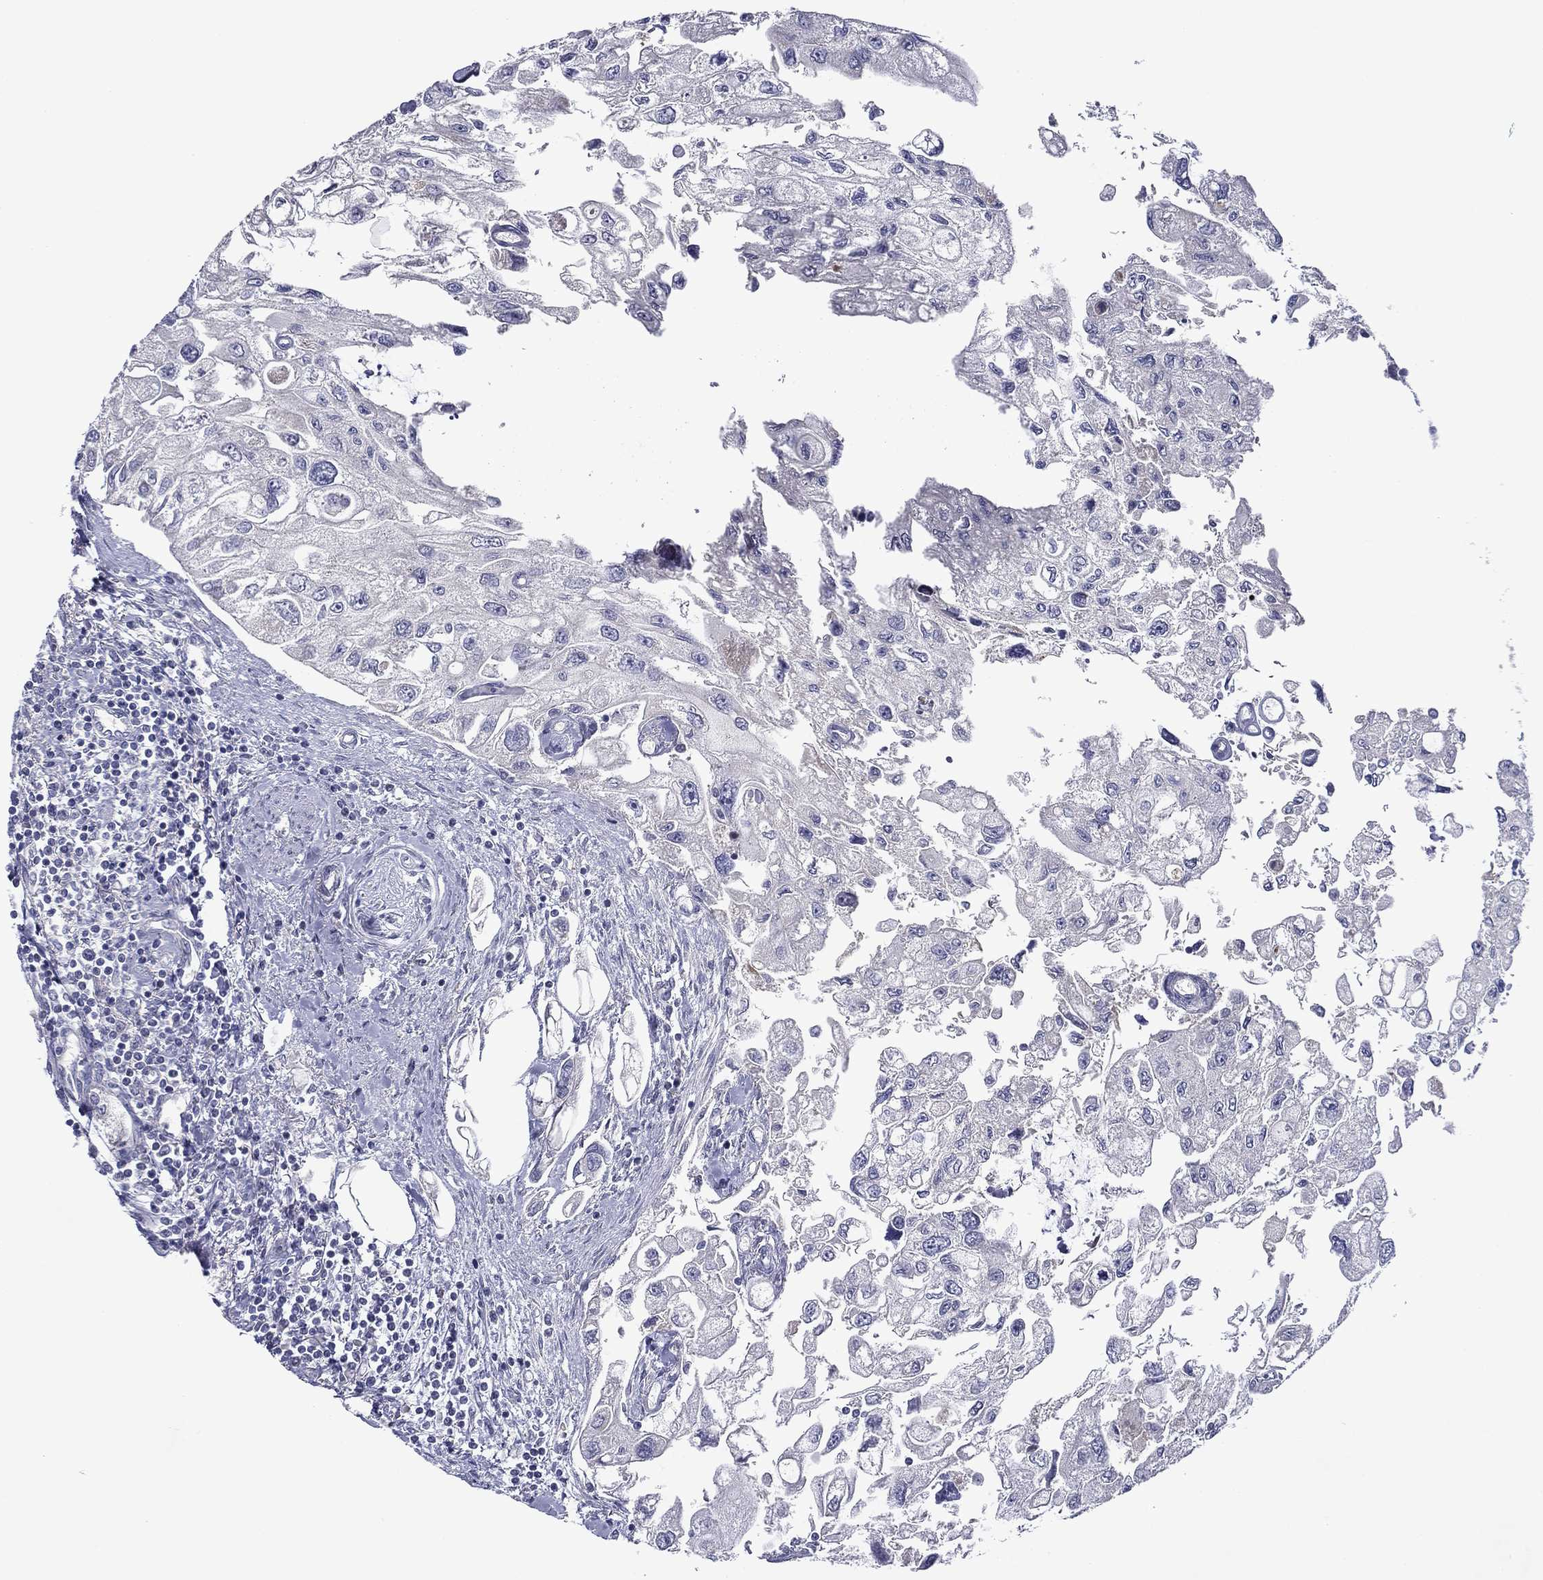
{"staining": {"intensity": "negative", "quantity": "none", "location": "none"}, "tissue": "urothelial cancer", "cell_type": "Tumor cells", "image_type": "cancer", "snomed": [{"axis": "morphology", "description": "Urothelial carcinoma, High grade"}, {"axis": "topography", "description": "Urinary bladder"}], "caption": "Immunohistochemistry (IHC) histopathology image of human urothelial carcinoma (high-grade) stained for a protein (brown), which demonstrates no positivity in tumor cells. (Stains: DAB (3,3'-diaminobenzidine) IHC with hematoxylin counter stain, Microscopy: brightfield microscopy at high magnification).", "gene": "SPATA7", "patient": {"sex": "male", "age": 59}}